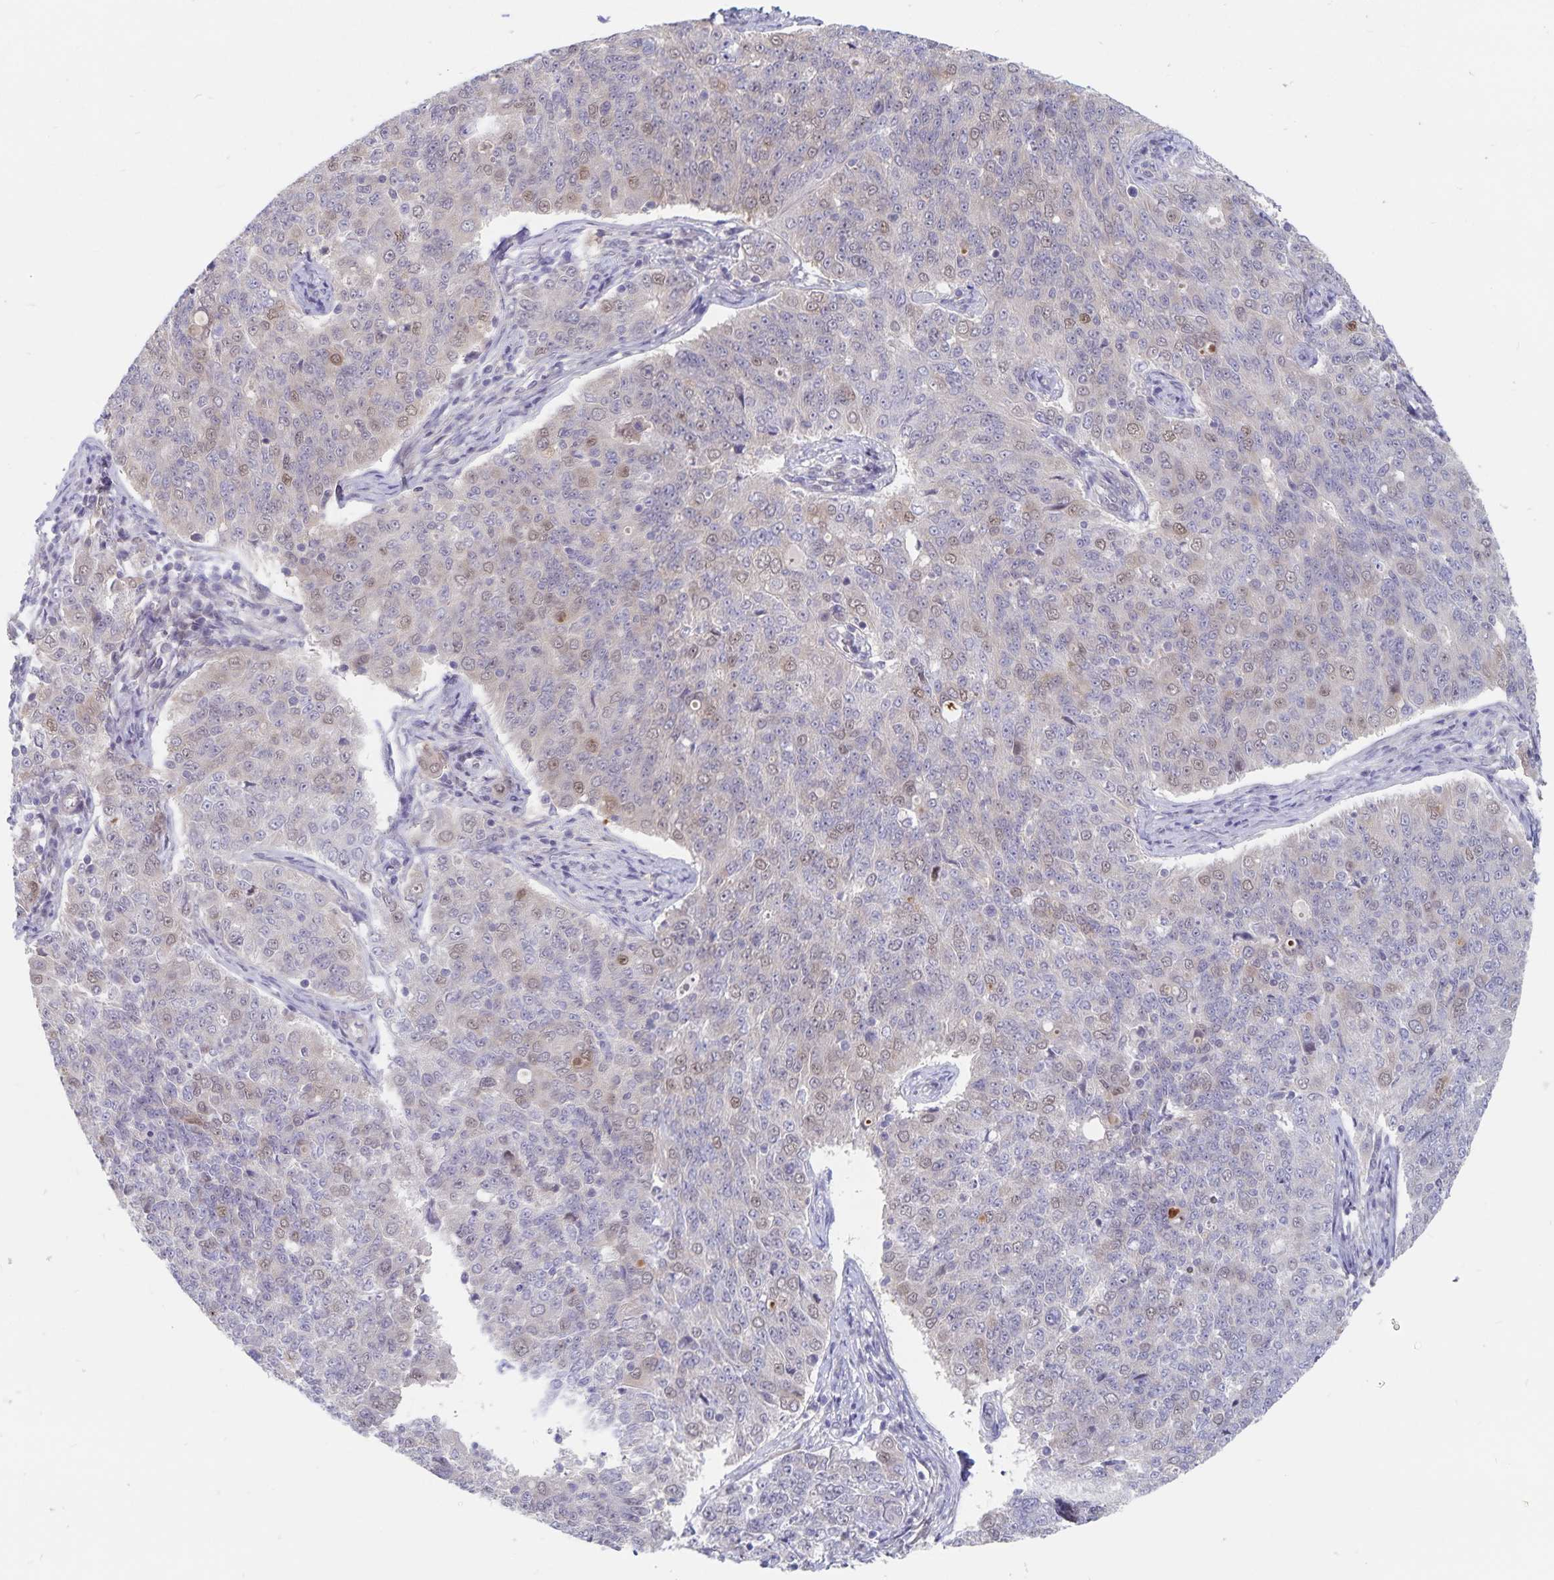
{"staining": {"intensity": "weak", "quantity": "<25%", "location": "nuclear"}, "tissue": "endometrial cancer", "cell_type": "Tumor cells", "image_type": "cancer", "snomed": [{"axis": "morphology", "description": "Adenocarcinoma, NOS"}, {"axis": "topography", "description": "Endometrium"}], "caption": "This is an immunohistochemistry photomicrograph of endometrial cancer (adenocarcinoma). There is no expression in tumor cells.", "gene": "BAG6", "patient": {"sex": "female", "age": 43}}